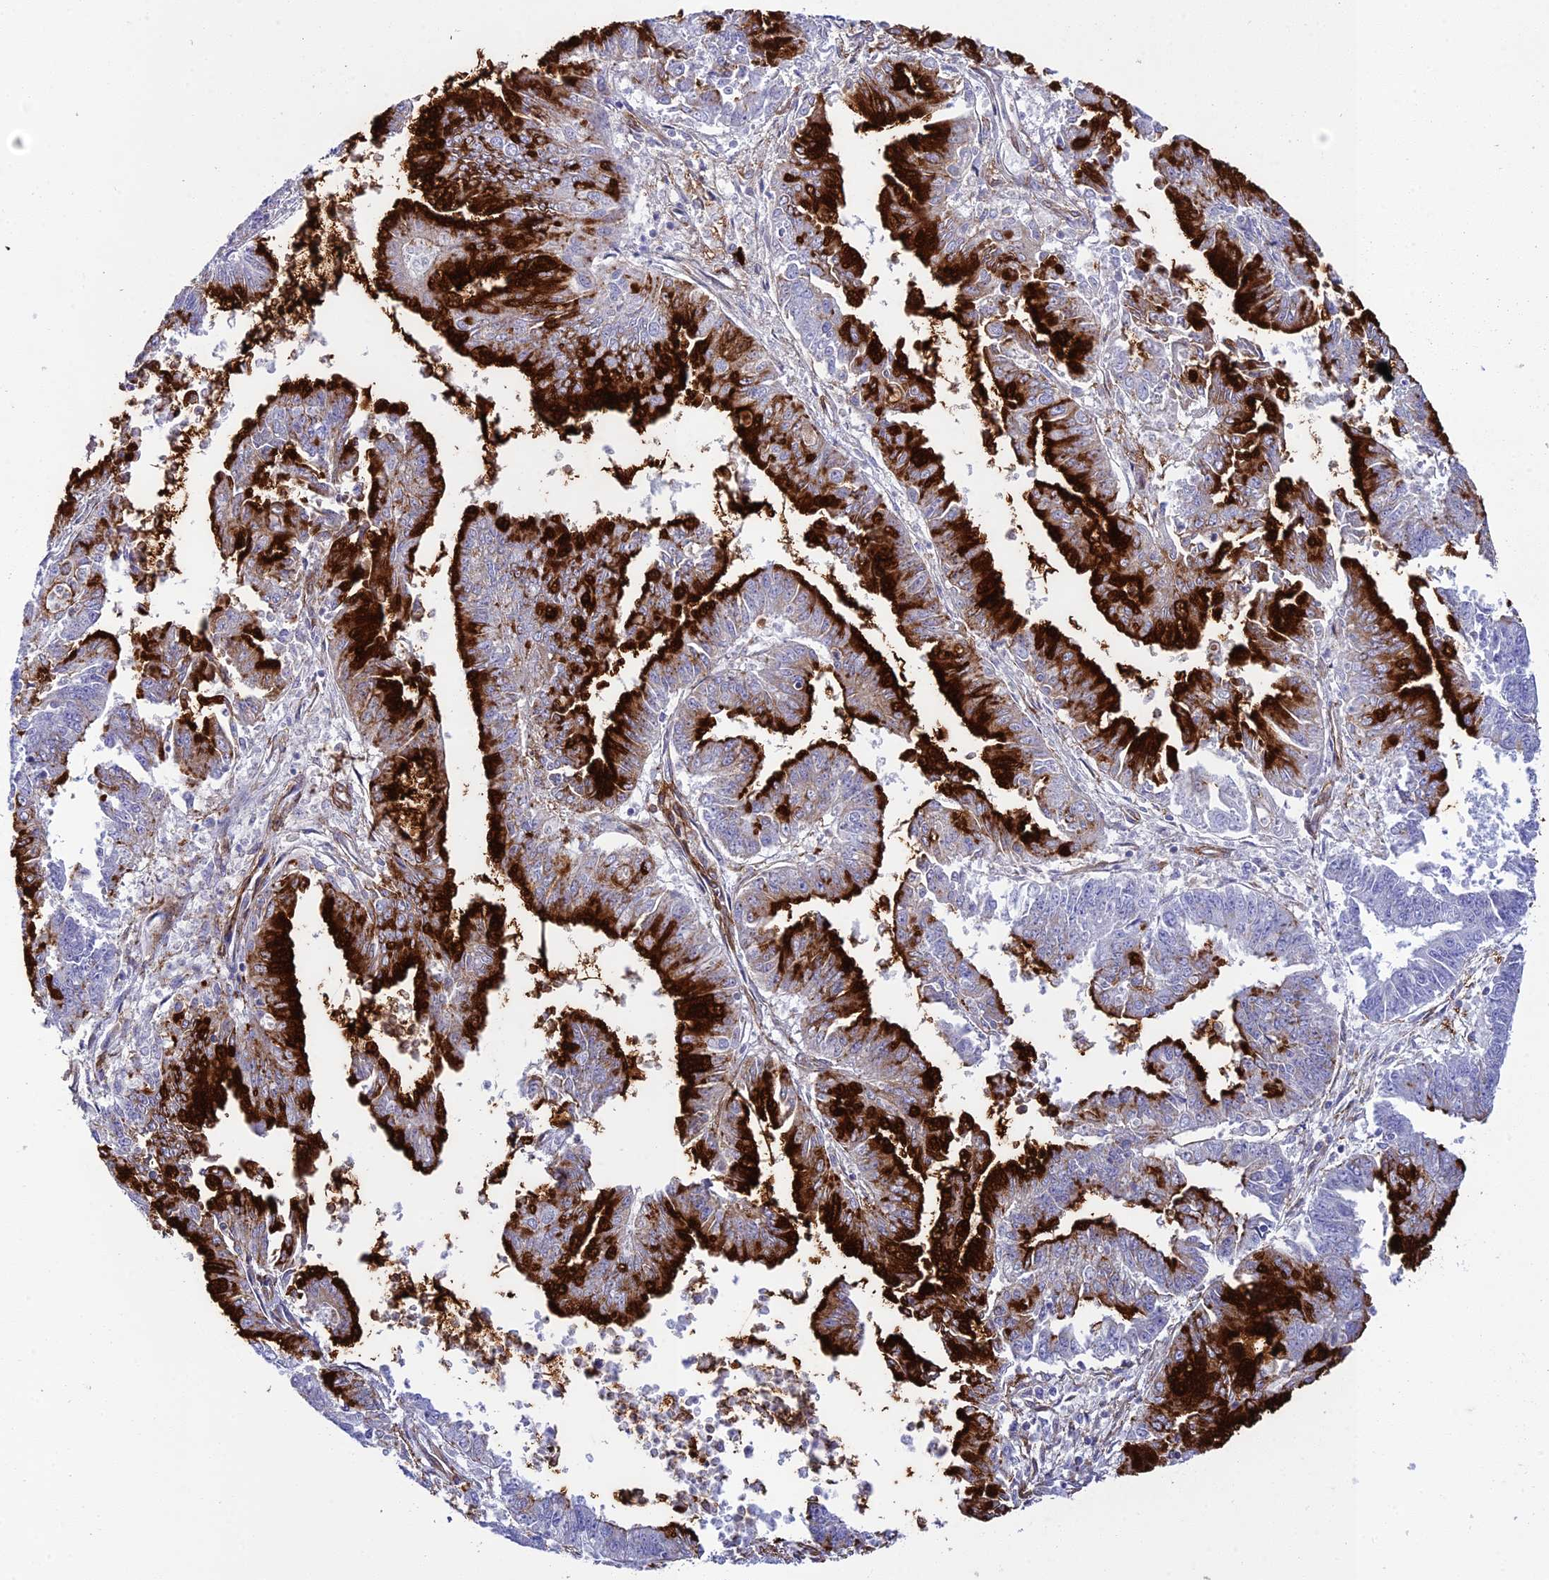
{"staining": {"intensity": "strong", "quantity": "25%-75%", "location": "cytoplasmic/membranous"}, "tissue": "endometrial cancer", "cell_type": "Tumor cells", "image_type": "cancer", "snomed": [{"axis": "morphology", "description": "Adenocarcinoma, NOS"}, {"axis": "topography", "description": "Endometrium"}], "caption": "The image demonstrates a brown stain indicating the presence of a protein in the cytoplasmic/membranous of tumor cells in endometrial cancer (adenocarcinoma).", "gene": "TNS1", "patient": {"sex": "female", "age": 73}}